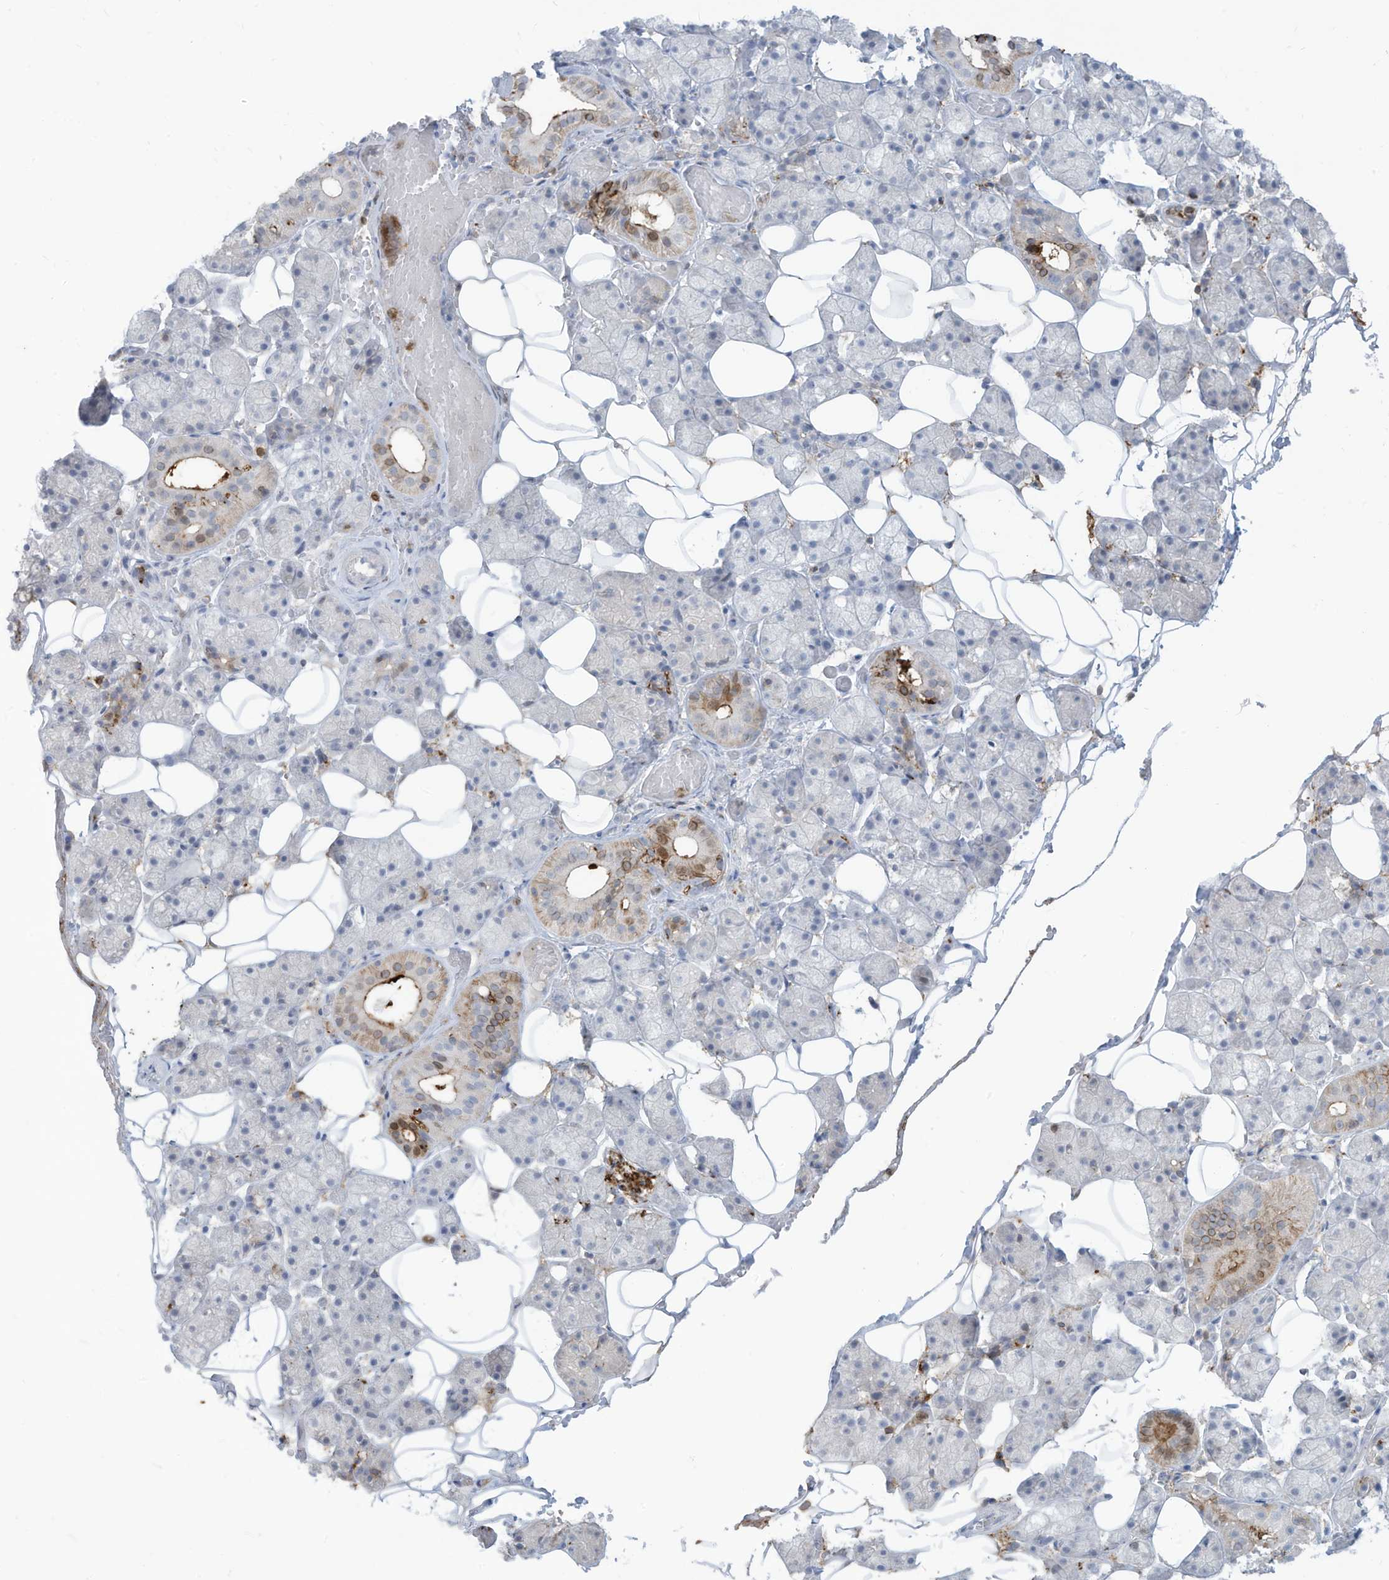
{"staining": {"intensity": "moderate", "quantity": "<25%", "location": "cytoplasmic/membranous"}, "tissue": "salivary gland", "cell_type": "Glandular cells", "image_type": "normal", "snomed": [{"axis": "morphology", "description": "Normal tissue, NOS"}, {"axis": "topography", "description": "Salivary gland"}], "caption": "High-magnification brightfield microscopy of benign salivary gland stained with DAB (3,3'-diaminobenzidine) (brown) and counterstained with hematoxylin (blue). glandular cells exhibit moderate cytoplasmic/membranous expression is identified in about<25% of cells.", "gene": "NOTO", "patient": {"sex": "female", "age": 33}}